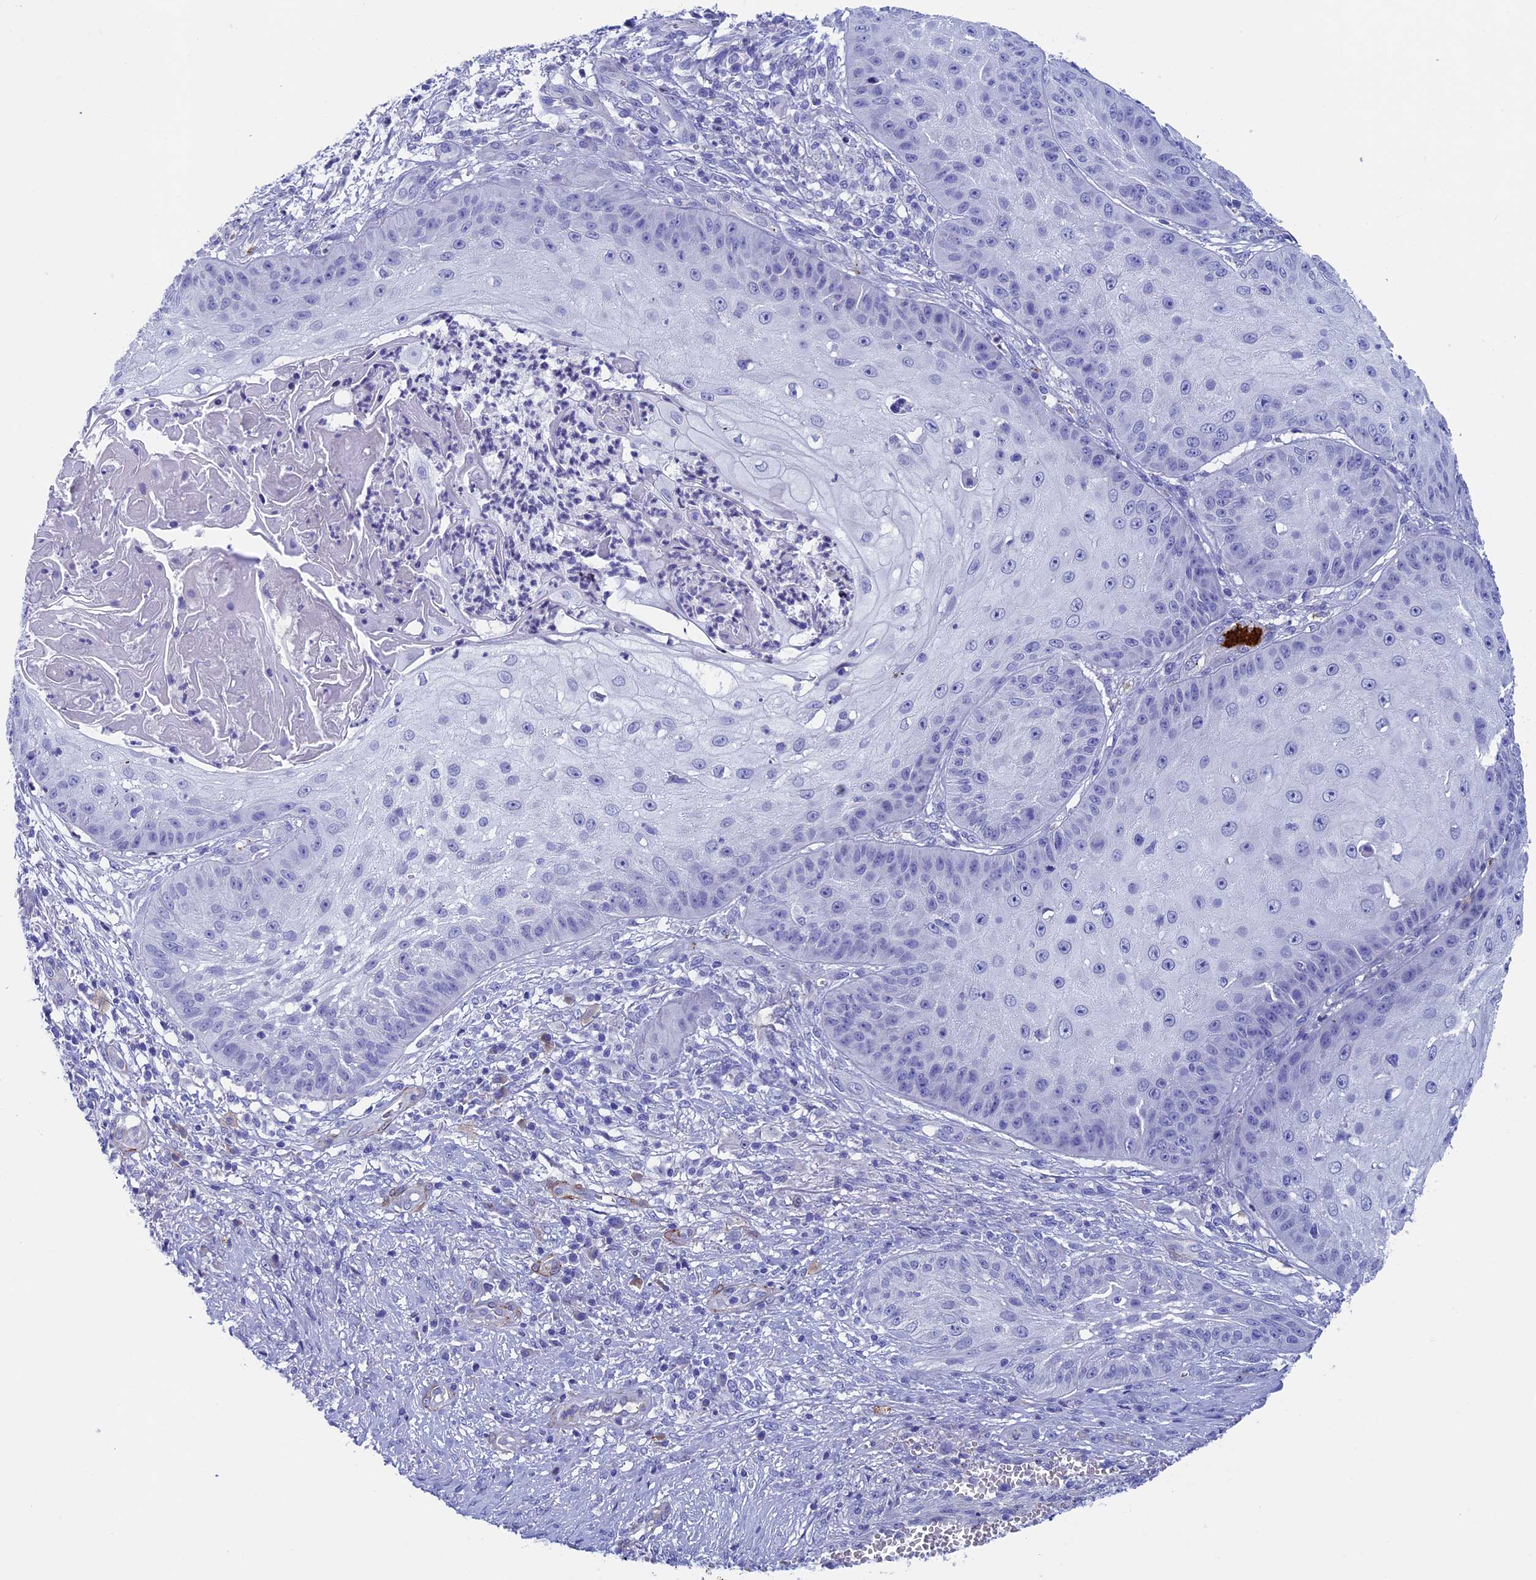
{"staining": {"intensity": "negative", "quantity": "none", "location": "none"}, "tissue": "skin cancer", "cell_type": "Tumor cells", "image_type": "cancer", "snomed": [{"axis": "morphology", "description": "Squamous cell carcinoma, NOS"}, {"axis": "topography", "description": "Skin"}], "caption": "IHC of human skin cancer displays no staining in tumor cells.", "gene": "INSYN1", "patient": {"sex": "male", "age": 70}}